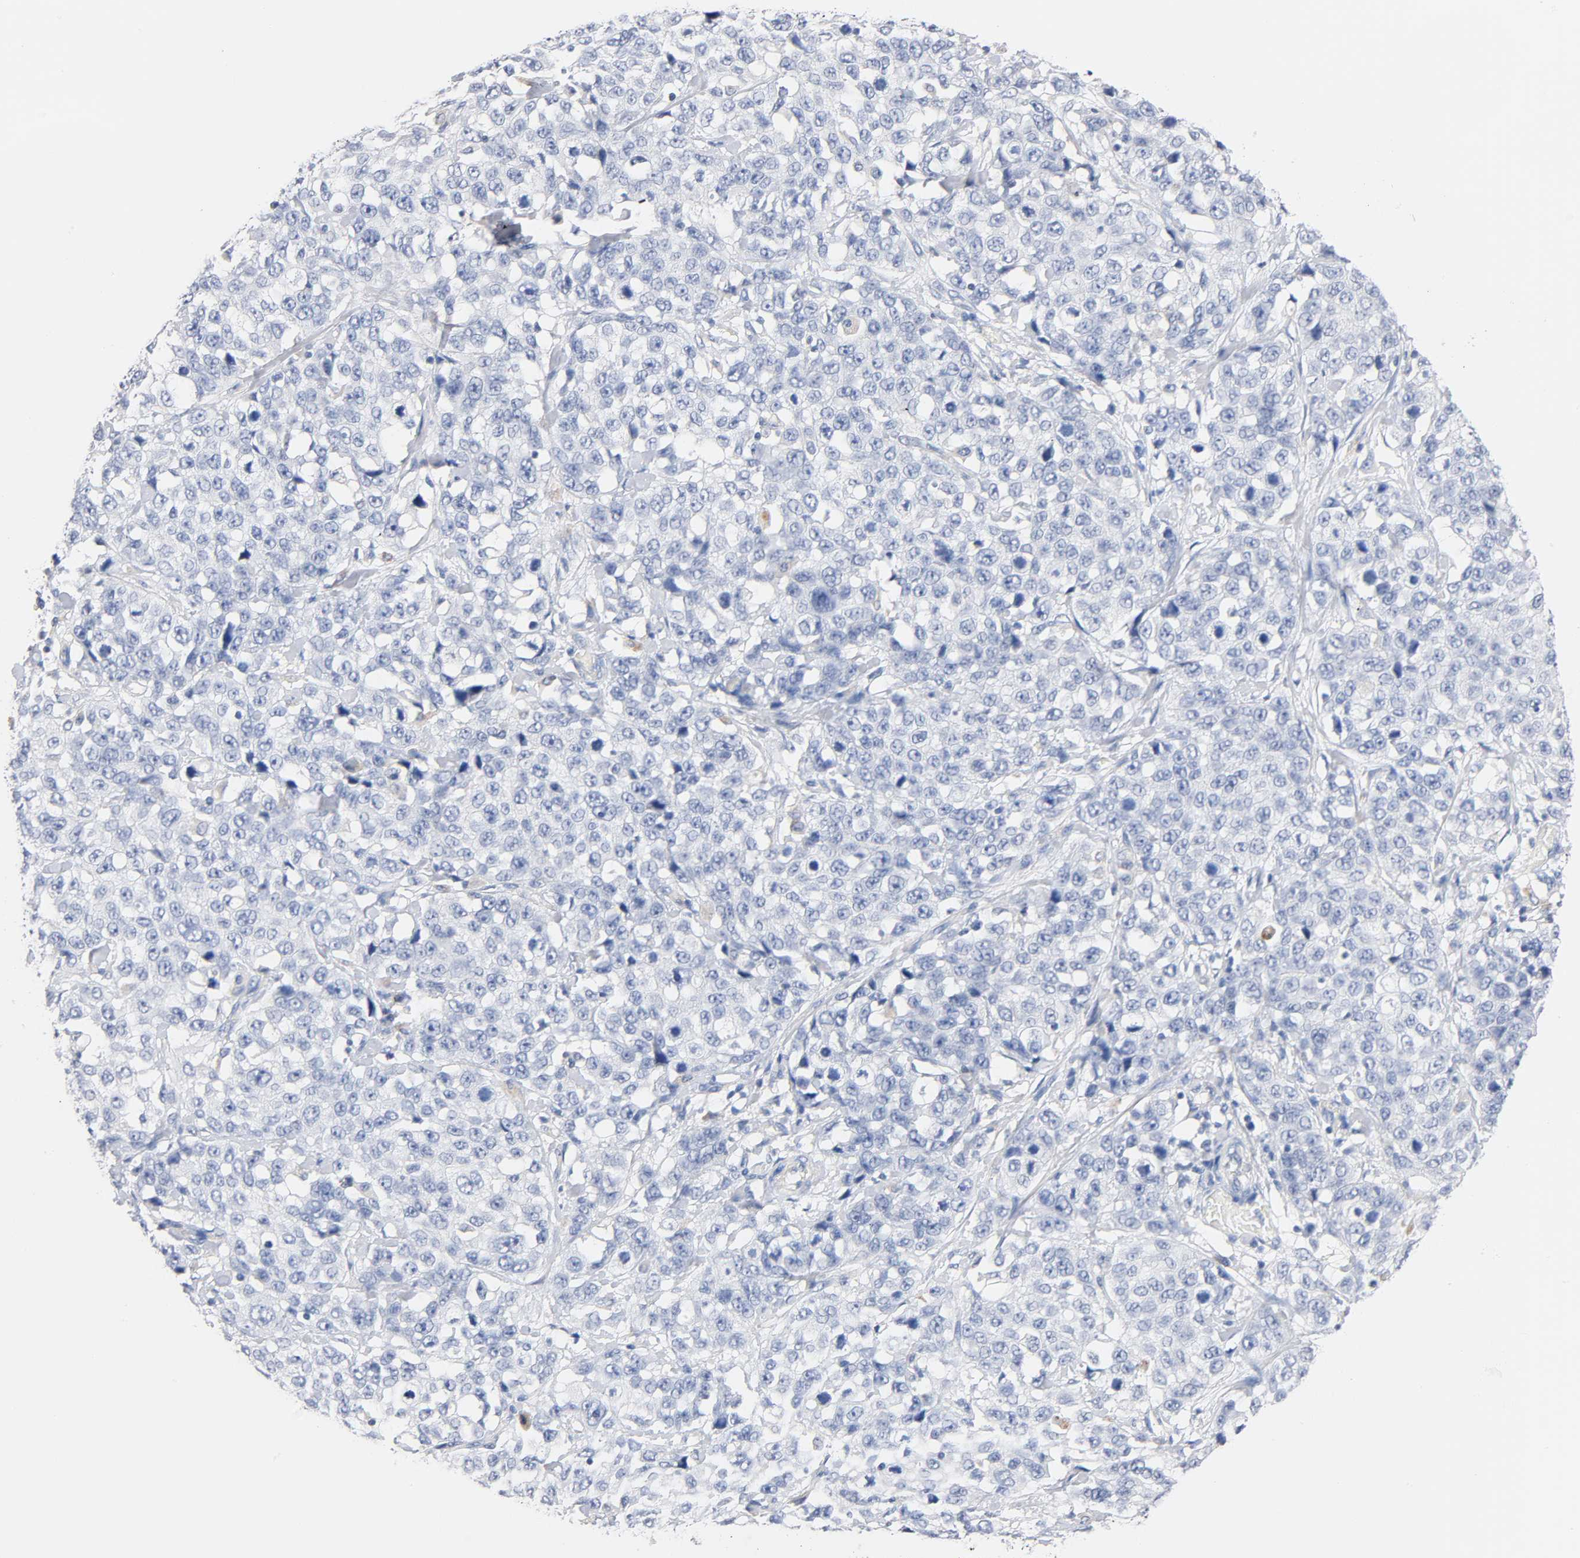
{"staining": {"intensity": "negative", "quantity": "none", "location": "none"}, "tissue": "stomach cancer", "cell_type": "Tumor cells", "image_type": "cancer", "snomed": [{"axis": "morphology", "description": "Normal tissue, NOS"}, {"axis": "morphology", "description": "Adenocarcinoma, NOS"}, {"axis": "topography", "description": "Stomach"}], "caption": "This is an IHC histopathology image of human stomach cancer (adenocarcinoma). There is no expression in tumor cells.", "gene": "MALT1", "patient": {"sex": "male", "age": 48}}